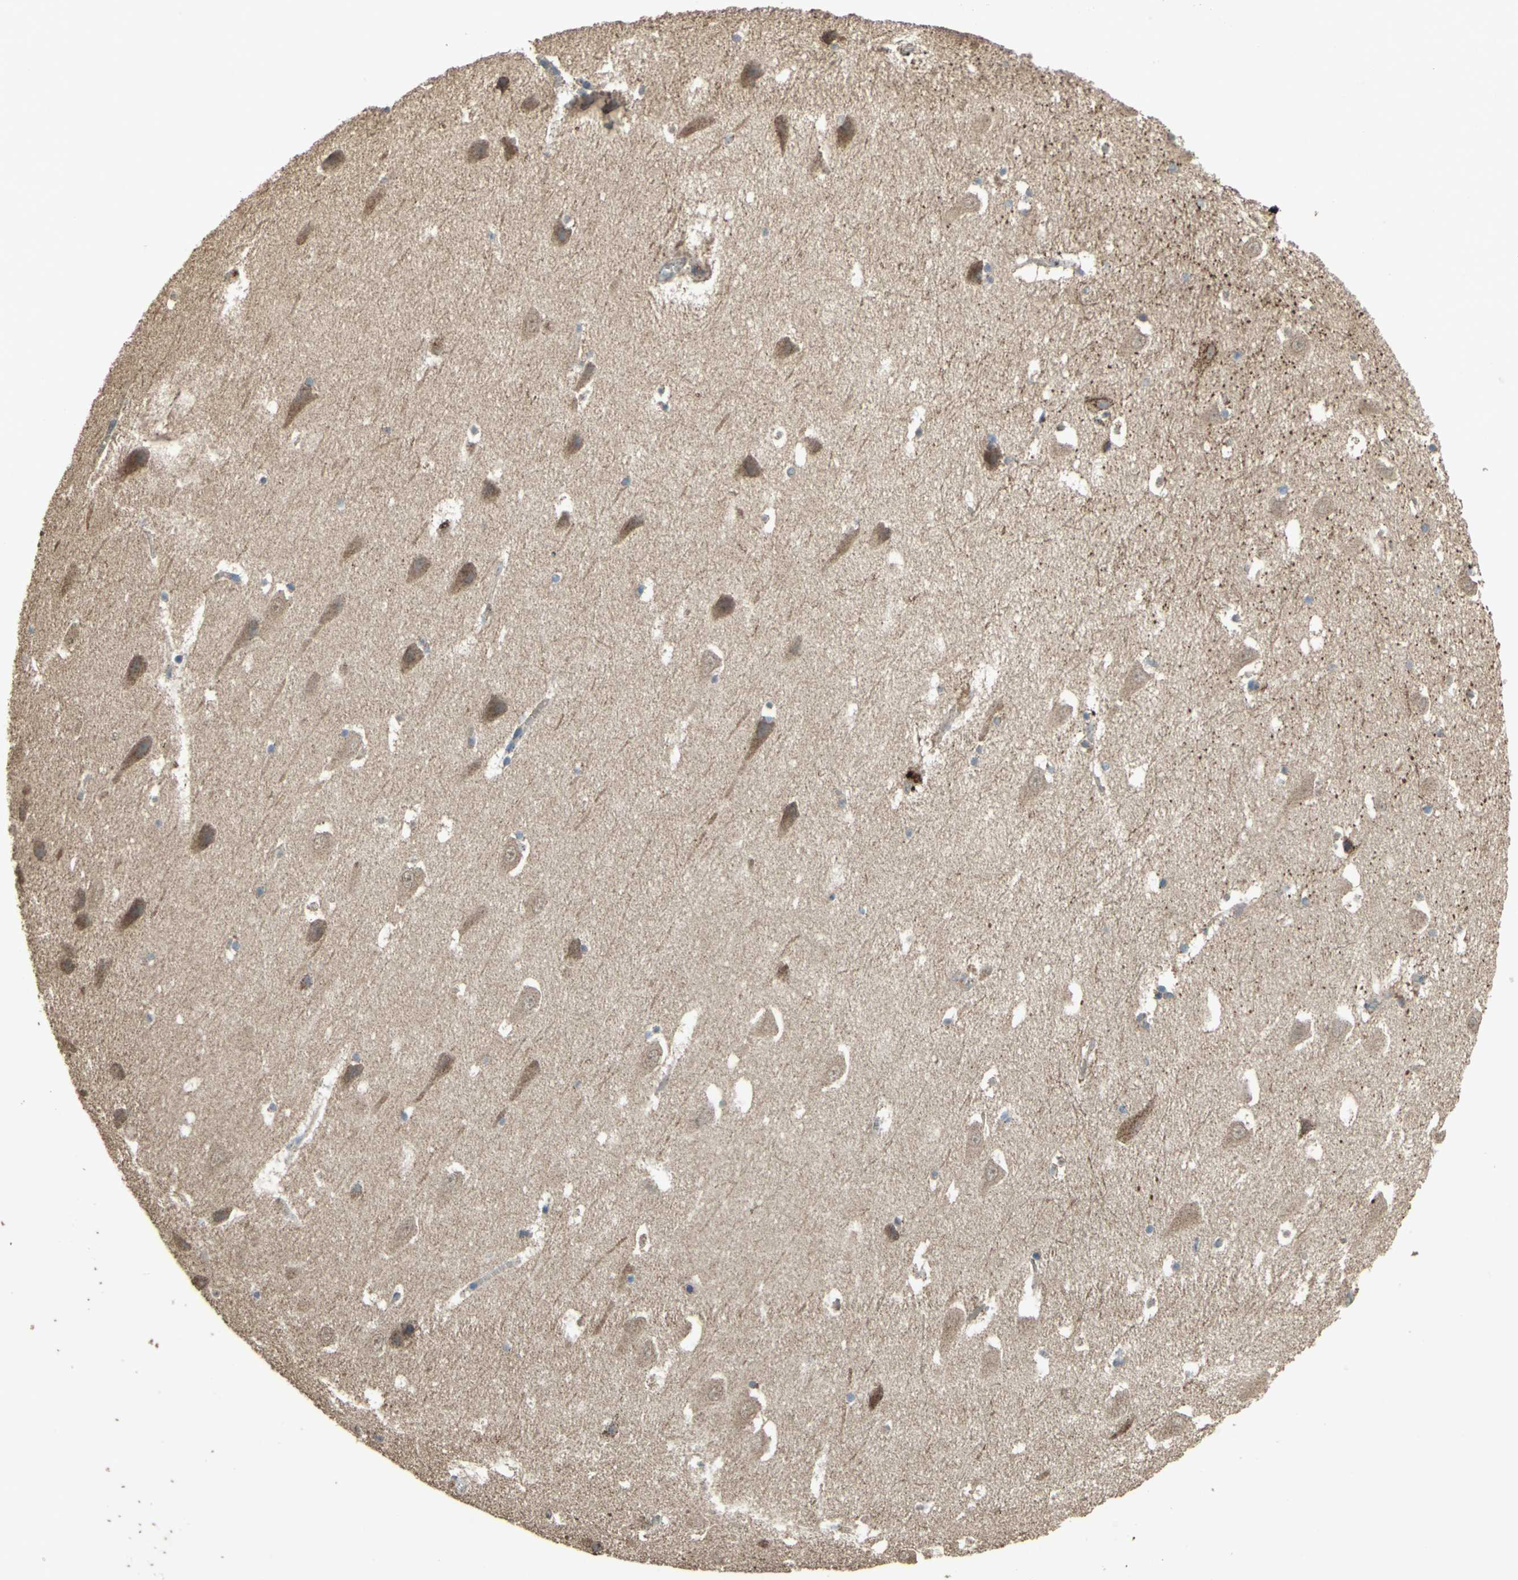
{"staining": {"intensity": "strong", "quantity": "<25%", "location": "cytoplasmic/membranous"}, "tissue": "hippocampus", "cell_type": "Glial cells", "image_type": "normal", "snomed": [{"axis": "morphology", "description": "Normal tissue, NOS"}, {"axis": "topography", "description": "Hippocampus"}], "caption": "Immunohistochemistry (IHC) of benign hippocampus displays medium levels of strong cytoplasmic/membranous staining in approximately <25% of glial cells.", "gene": "POLRMT", "patient": {"sex": "male", "age": 45}}